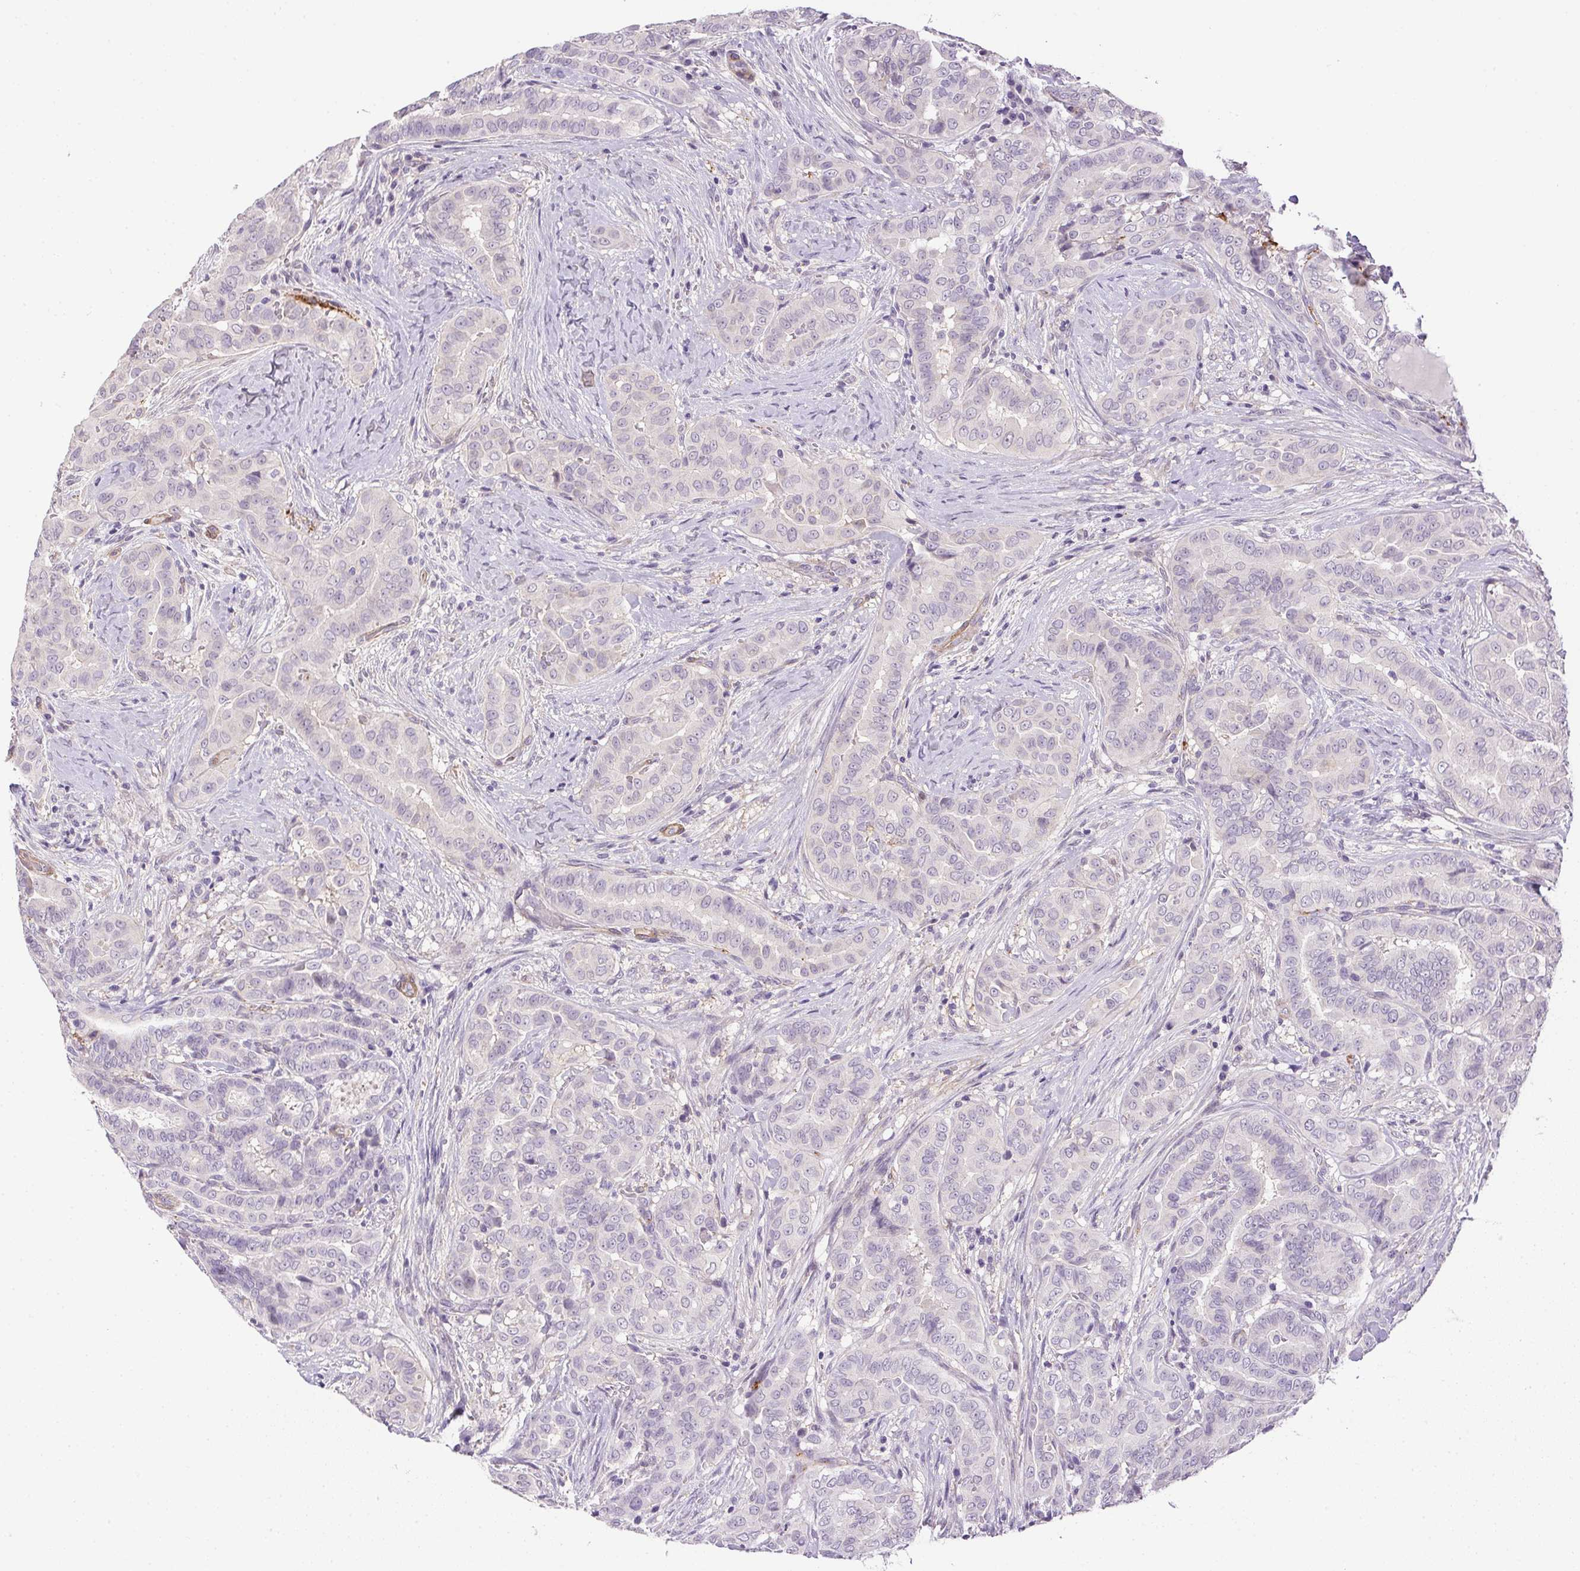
{"staining": {"intensity": "negative", "quantity": "none", "location": "none"}, "tissue": "thyroid cancer", "cell_type": "Tumor cells", "image_type": "cancer", "snomed": [{"axis": "morphology", "description": "Papillary adenocarcinoma, NOS"}, {"axis": "morphology", "description": "Papillary adenoma metastatic"}, {"axis": "topography", "description": "Thyroid gland"}], "caption": "This is an IHC histopathology image of thyroid cancer (papillary adenocarcinoma). There is no staining in tumor cells.", "gene": "PRL", "patient": {"sex": "female", "age": 50}}